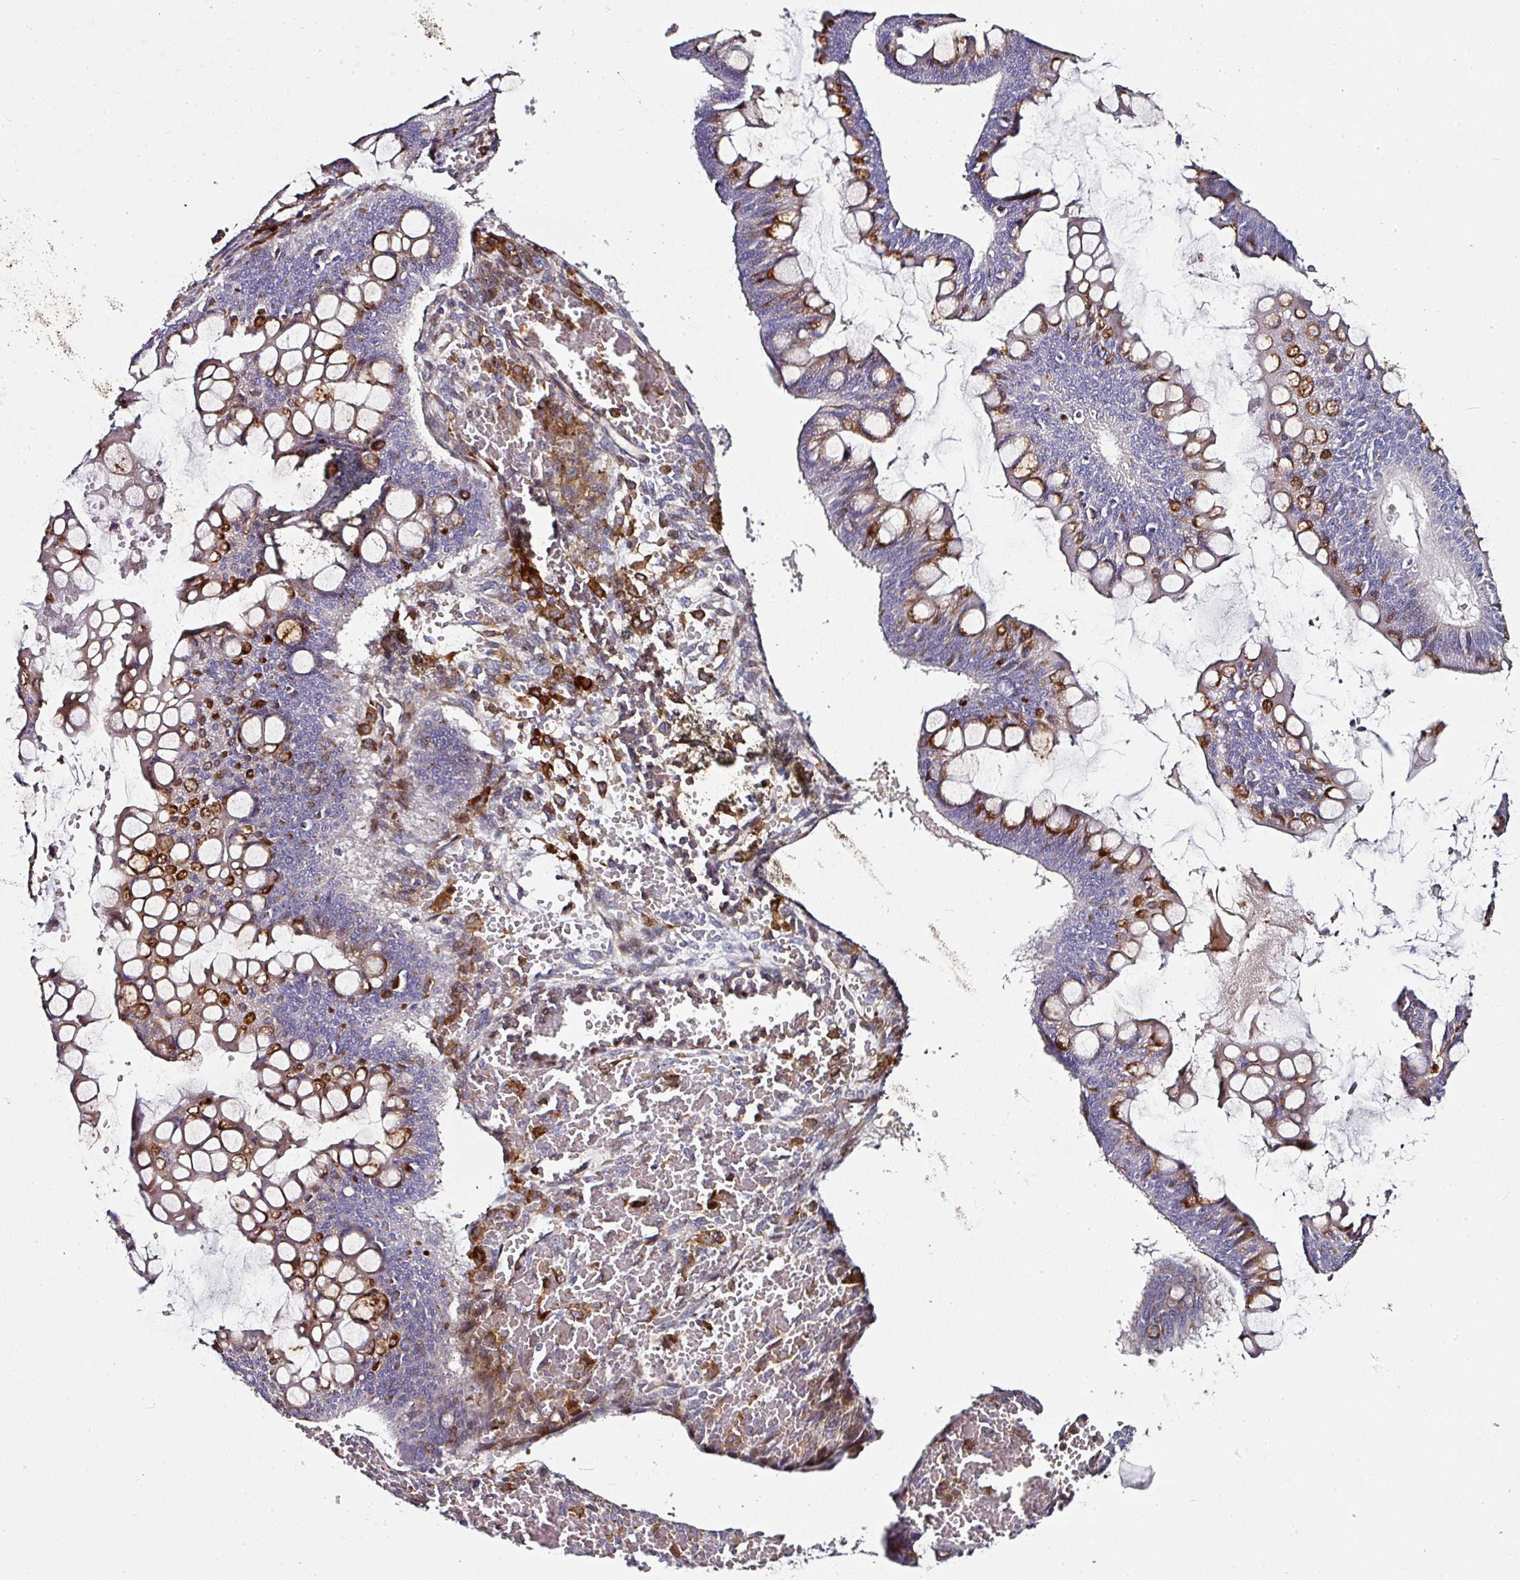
{"staining": {"intensity": "strong", "quantity": "25%-75%", "location": "cytoplasmic/membranous"}, "tissue": "ovarian cancer", "cell_type": "Tumor cells", "image_type": "cancer", "snomed": [{"axis": "morphology", "description": "Cystadenocarcinoma, mucinous, NOS"}, {"axis": "topography", "description": "Ovary"}], "caption": "Immunohistochemistry of mucinous cystadenocarcinoma (ovarian) shows high levels of strong cytoplasmic/membranous expression in about 25%-75% of tumor cells.", "gene": "BEND5", "patient": {"sex": "female", "age": 73}}